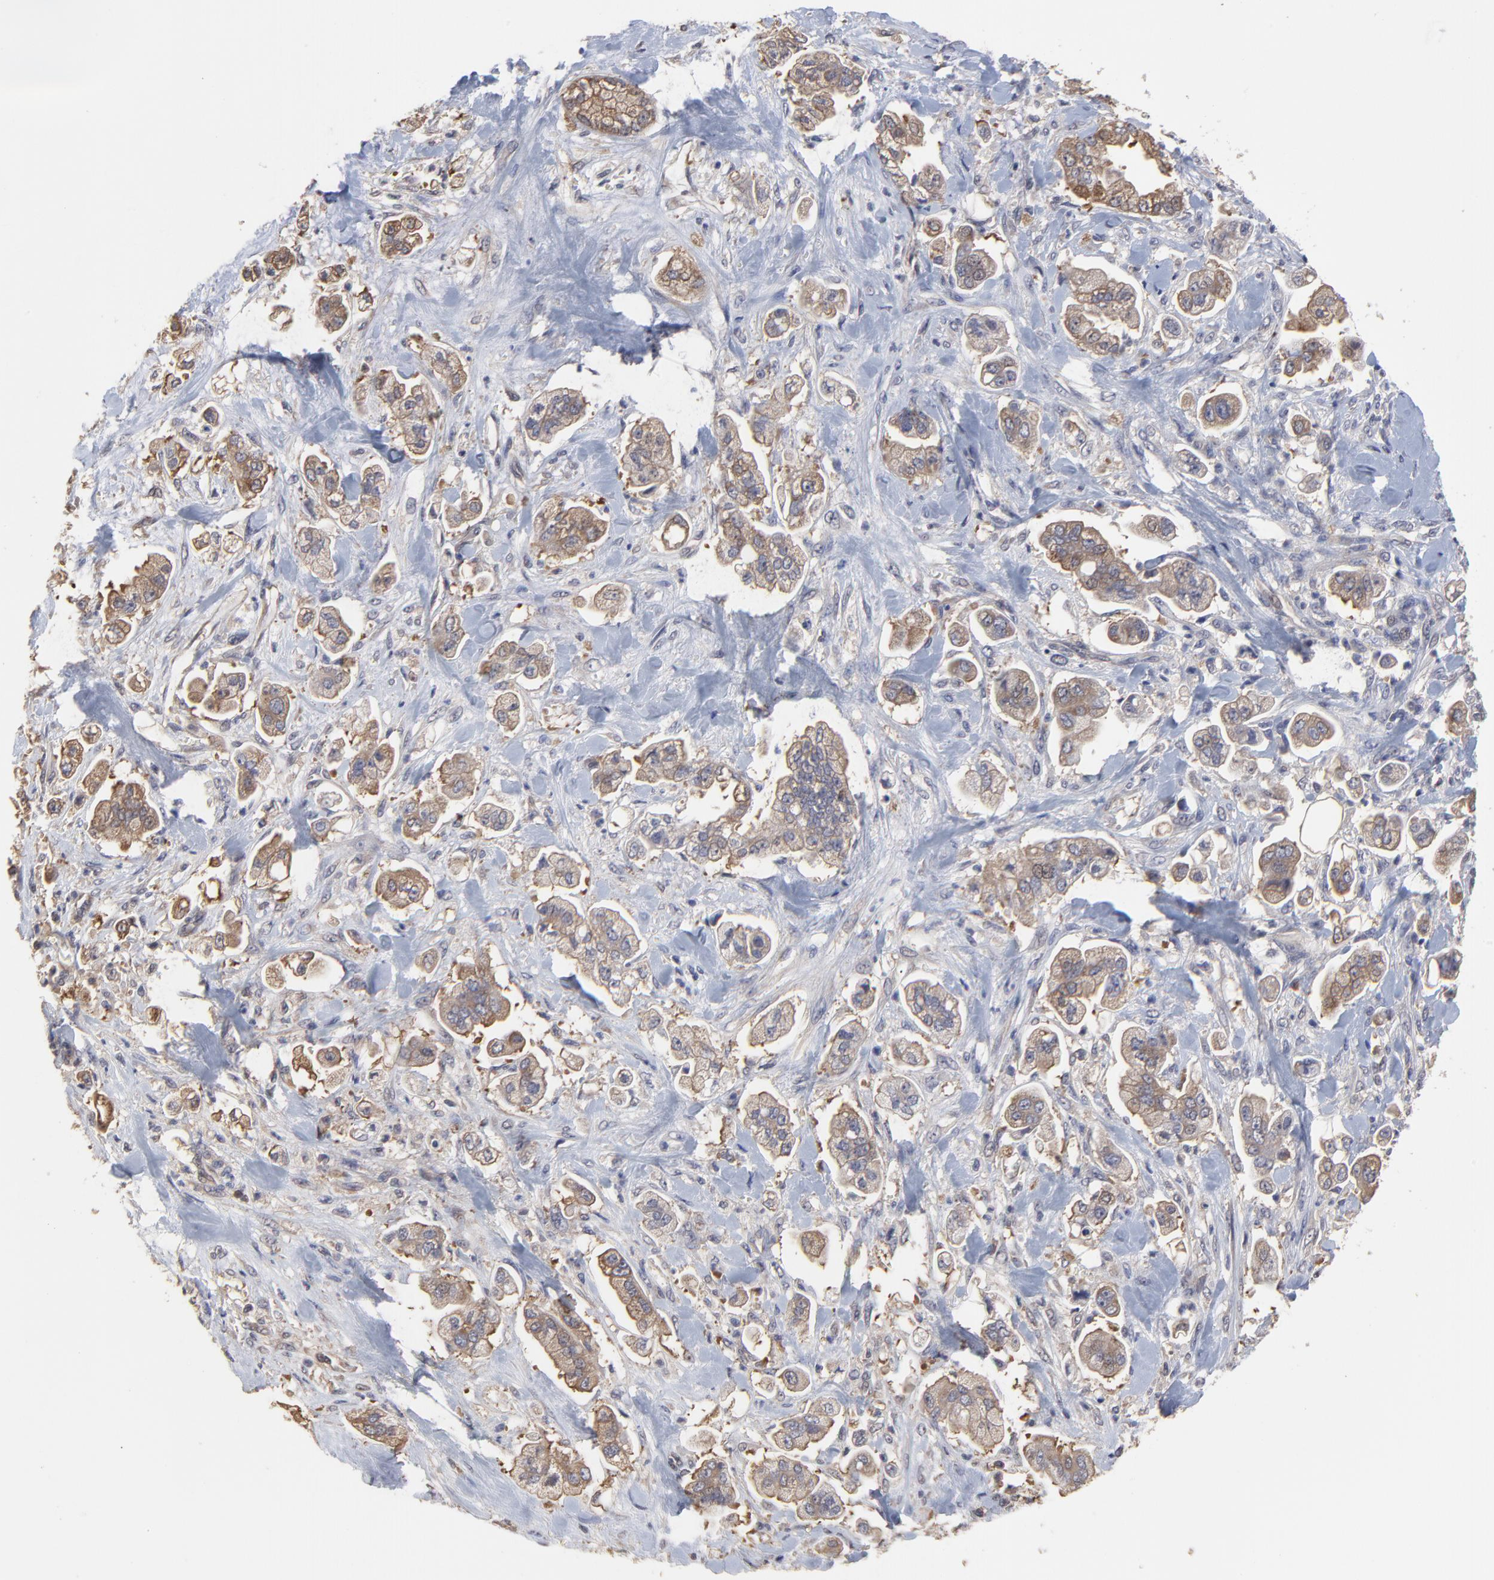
{"staining": {"intensity": "moderate", "quantity": ">75%", "location": "cytoplasmic/membranous"}, "tissue": "stomach cancer", "cell_type": "Tumor cells", "image_type": "cancer", "snomed": [{"axis": "morphology", "description": "Adenocarcinoma, NOS"}, {"axis": "topography", "description": "Stomach"}], "caption": "Immunohistochemical staining of human adenocarcinoma (stomach) reveals medium levels of moderate cytoplasmic/membranous protein expression in about >75% of tumor cells.", "gene": "CCT2", "patient": {"sex": "male", "age": 62}}